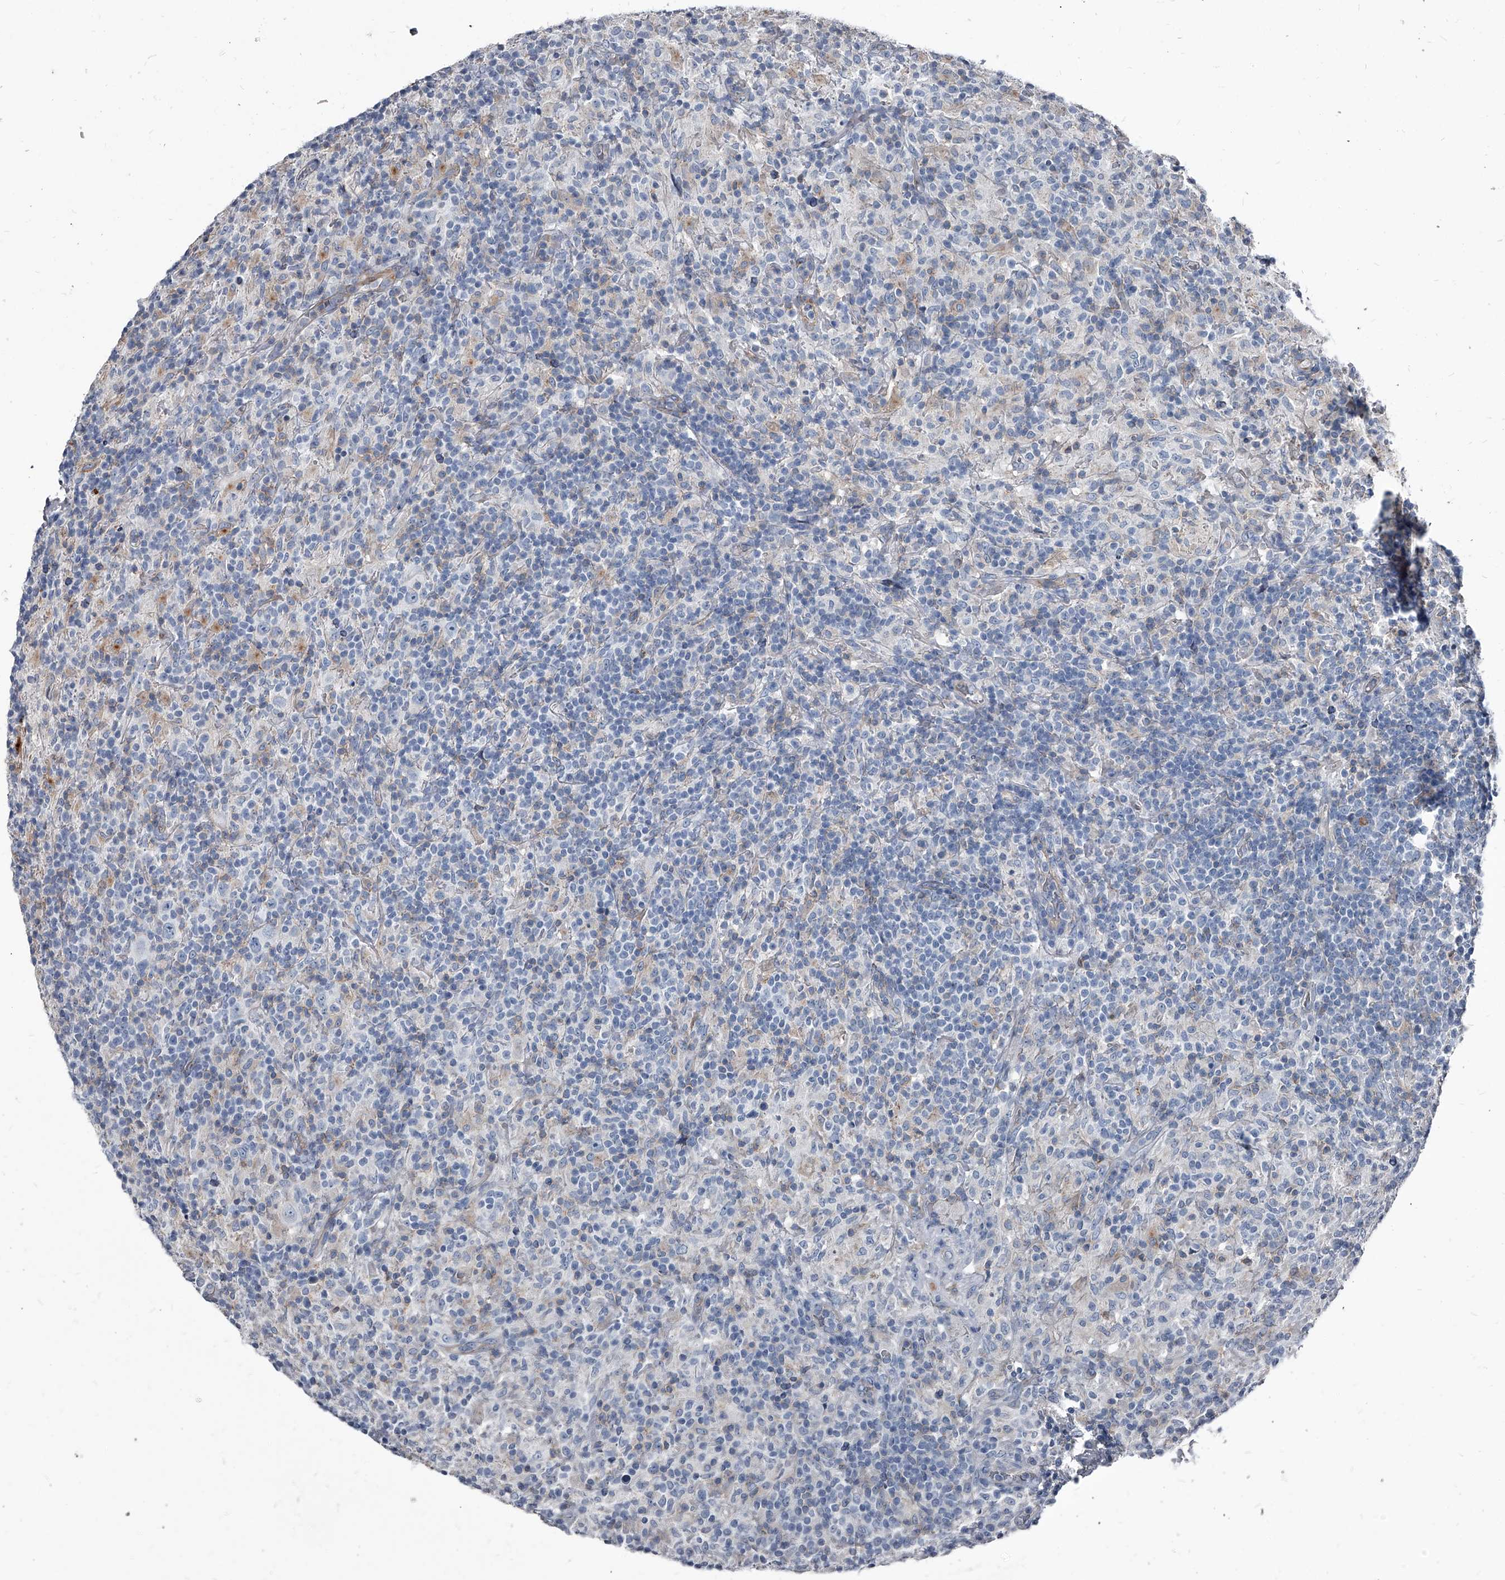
{"staining": {"intensity": "negative", "quantity": "none", "location": "none"}, "tissue": "lymphoma", "cell_type": "Tumor cells", "image_type": "cancer", "snomed": [{"axis": "morphology", "description": "Hodgkin's disease, NOS"}, {"axis": "topography", "description": "Lymph node"}], "caption": "Tumor cells are negative for brown protein staining in Hodgkin's disease. The staining is performed using DAB (3,3'-diaminobenzidine) brown chromogen with nuclei counter-stained in using hematoxylin.", "gene": "PGLYRP3", "patient": {"sex": "male", "age": 70}}